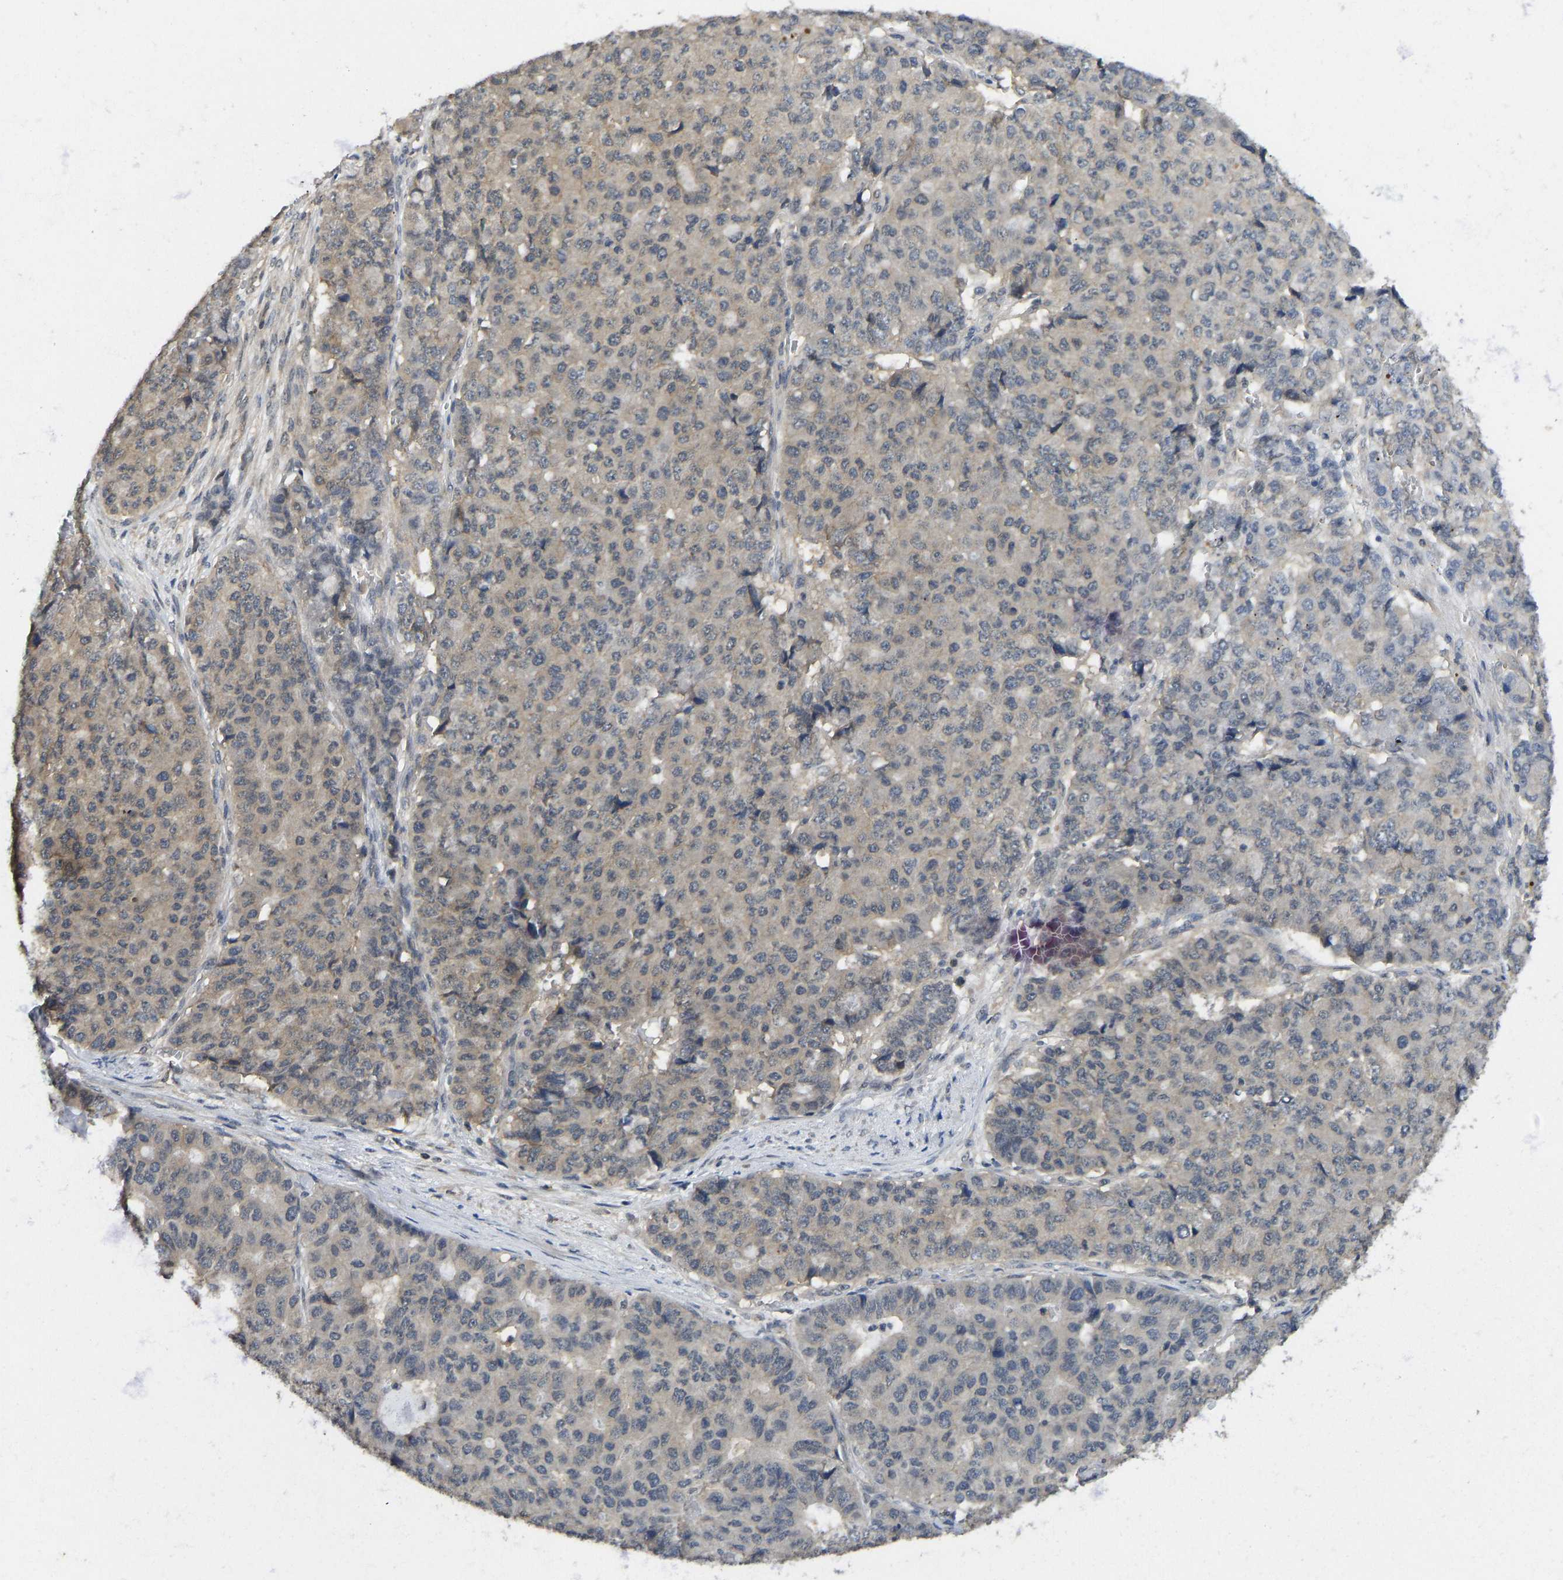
{"staining": {"intensity": "weak", "quantity": "25%-75%", "location": "cytoplasmic/membranous"}, "tissue": "pancreatic cancer", "cell_type": "Tumor cells", "image_type": "cancer", "snomed": [{"axis": "morphology", "description": "Adenocarcinoma, NOS"}, {"axis": "topography", "description": "Pancreas"}], "caption": "A photomicrograph of pancreatic adenocarcinoma stained for a protein displays weak cytoplasmic/membranous brown staining in tumor cells.", "gene": "NDRG3", "patient": {"sex": "male", "age": 50}}